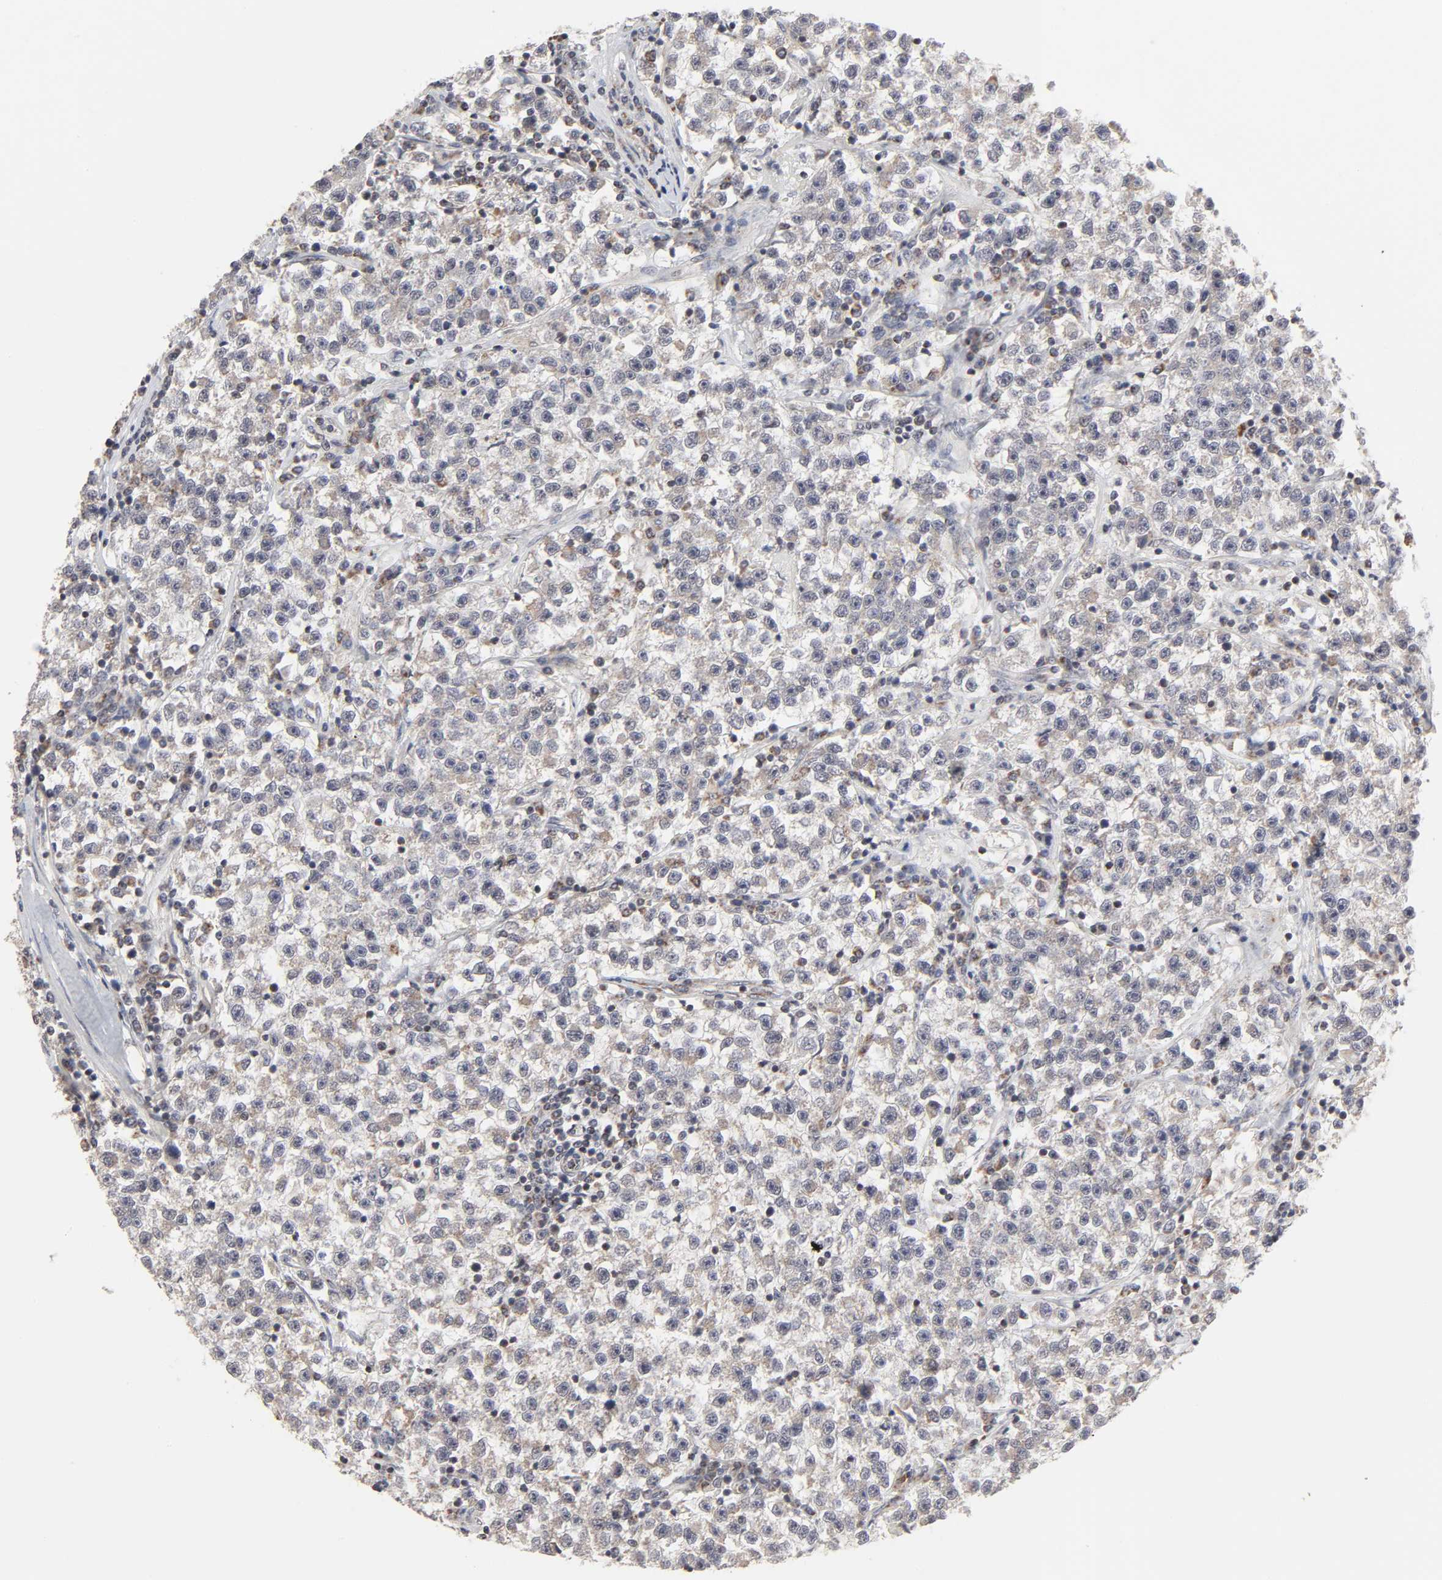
{"staining": {"intensity": "moderate", "quantity": "25%-75%", "location": "cytoplasmic/membranous"}, "tissue": "testis cancer", "cell_type": "Tumor cells", "image_type": "cancer", "snomed": [{"axis": "morphology", "description": "Seminoma, NOS"}, {"axis": "topography", "description": "Testis"}], "caption": "Testis cancer (seminoma) stained for a protein displays moderate cytoplasmic/membranous positivity in tumor cells.", "gene": "AUH", "patient": {"sex": "male", "age": 22}}